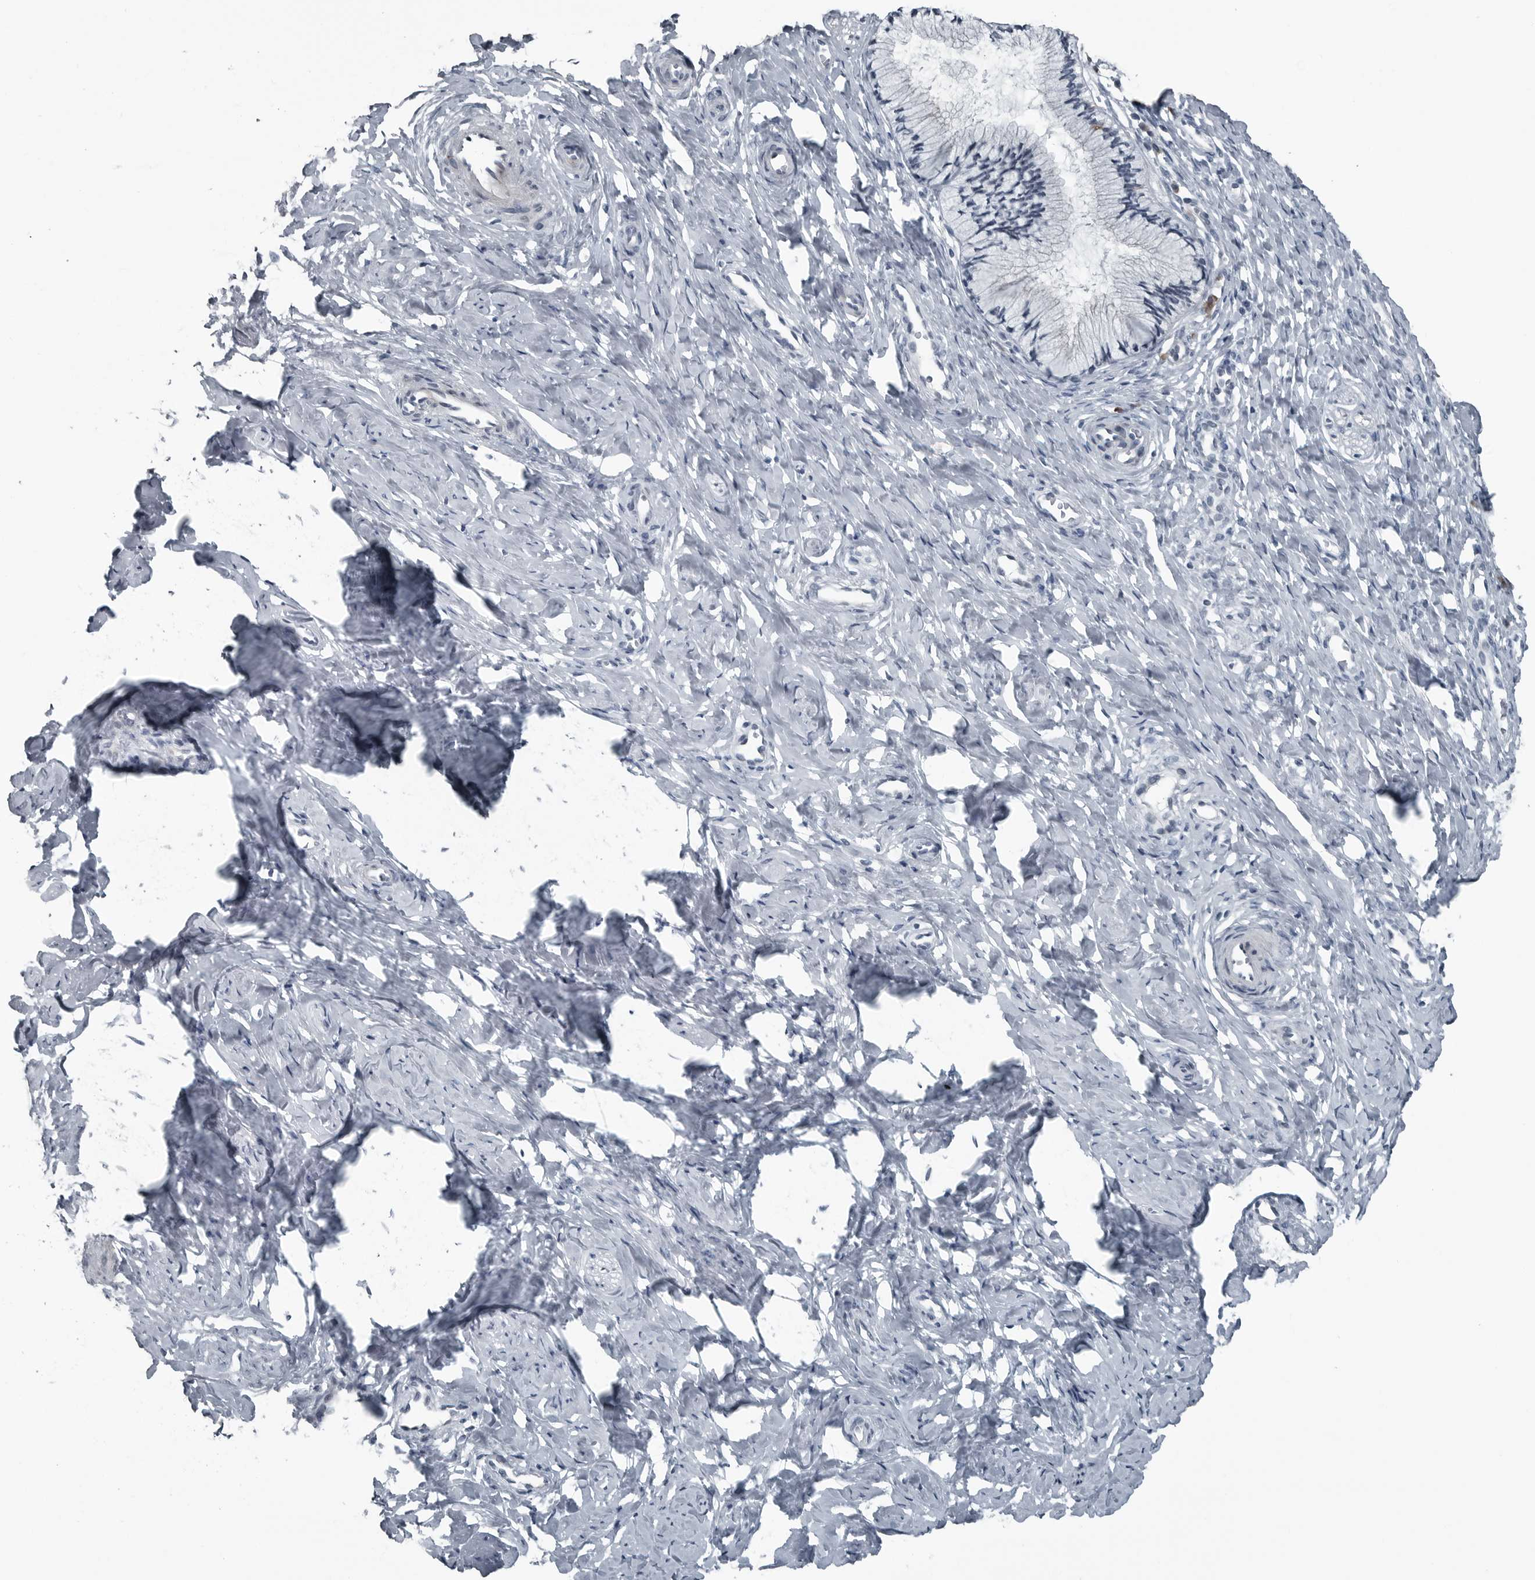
{"staining": {"intensity": "negative", "quantity": "none", "location": "none"}, "tissue": "cervix", "cell_type": "Glandular cells", "image_type": "normal", "snomed": [{"axis": "morphology", "description": "Normal tissue, NOS"}, {"axis": "topography", "description": "Cervix"}], "caption": "Human cervix stained for a protein using IHC shows no staining in glandular cells.", "gene": "DNAAF11", "patient": {"sex": "female", "age": 27}}